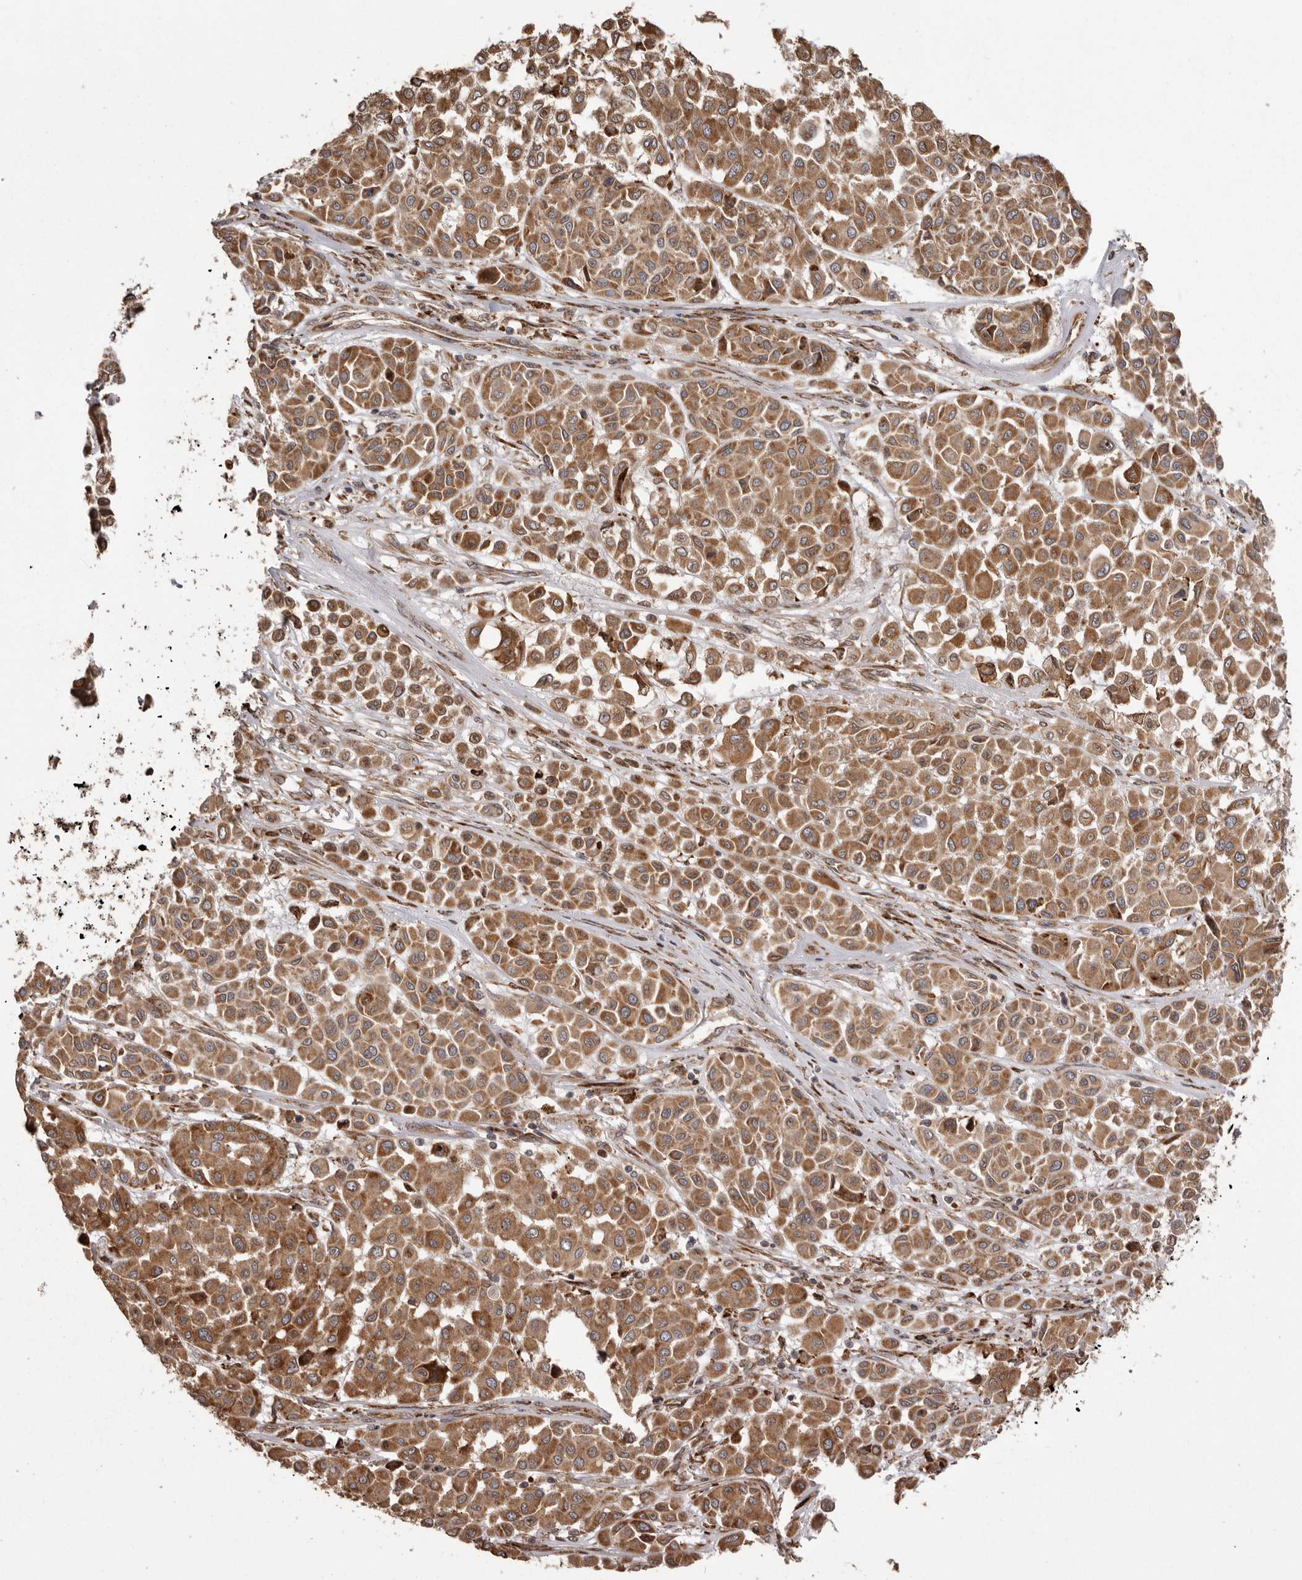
{"staining": {"intensity": "moderate", "quantity": ">75%", "location": "cytoplasmic/membranous"}, "tissue": "melanoma", "cell_type": "Tumor cells", "image_type": "cancer", "snomed": [{"axis": "morphology", "description": "Malignant melanoma, Metastatic site"}, {"axis": "topography", "description": "Soft tissue"}], "caption": "Immunohistochemical staining of human melanoma shows medium levels of moderate cytoplasmic/membranous staining in about >75% of tumor cells.", "gene": "NUP43", "patient": {"sex": "male", "age": 41}}